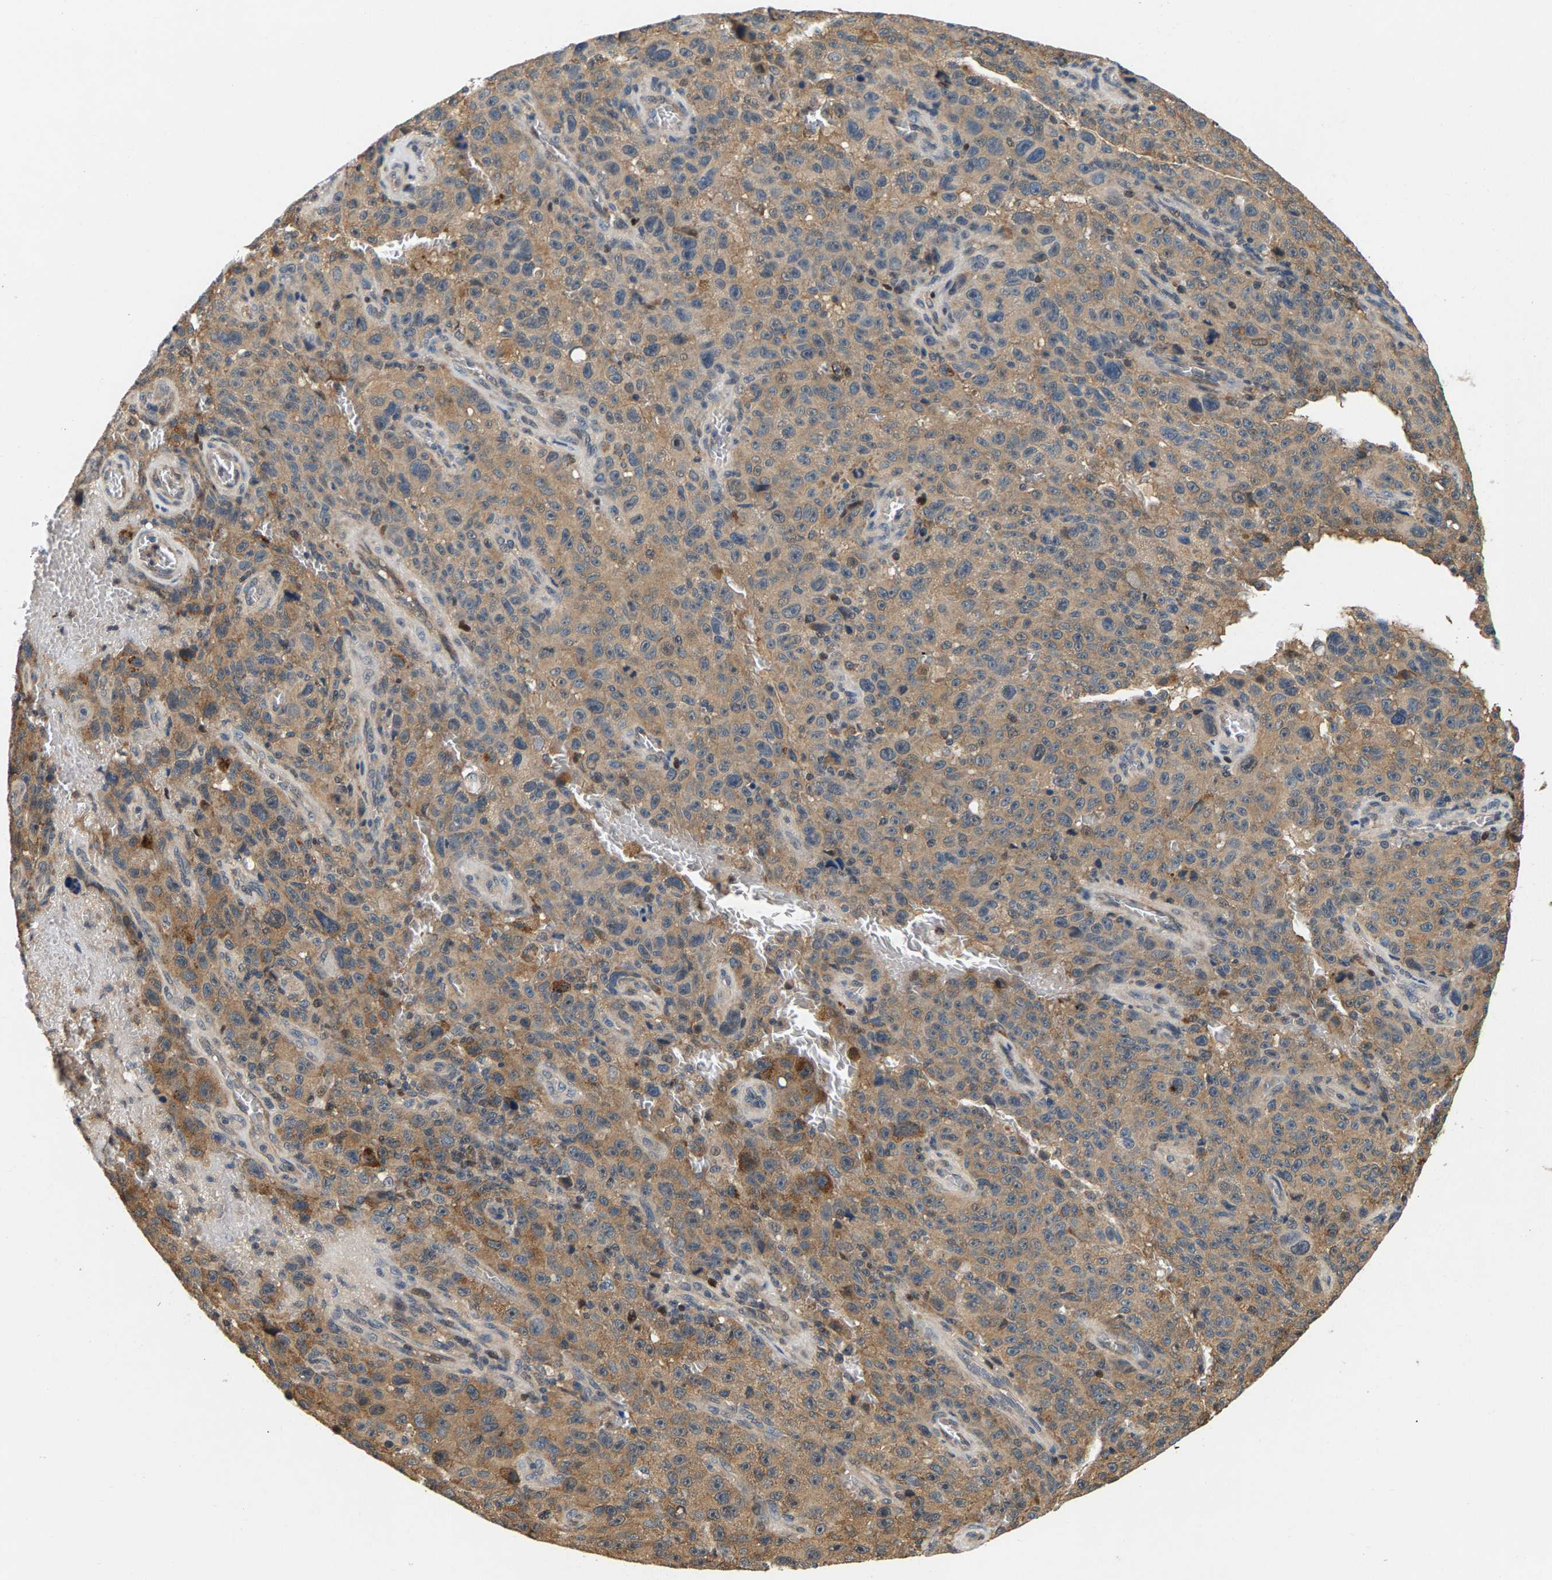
{"staining": {"intensity": "weak", "quantity": ">75%", "location": "cytoplasmic/membranous"}, "tissue": "melanoma", "cell_type": "Tumor cells", "image_type": "cancer", "snomed": [{"axis": "morphology", "description": "Malignant melanoma, NOS"}, {"axis": "topography", "description": "Skin"}], "caption": "High-power microscopy captured an immunohistochemistry (IHC) histopathology image of malignant melanoma, revealing weak cytoplasmic/membranous positivity in about >75% of tumor cells. (DAB (3,3'-diaminobenzidine) IHC with brightfield microscopy, high magnification).", "gene": "FAM78A", "patient": {"sex": "female", "age": 82}}